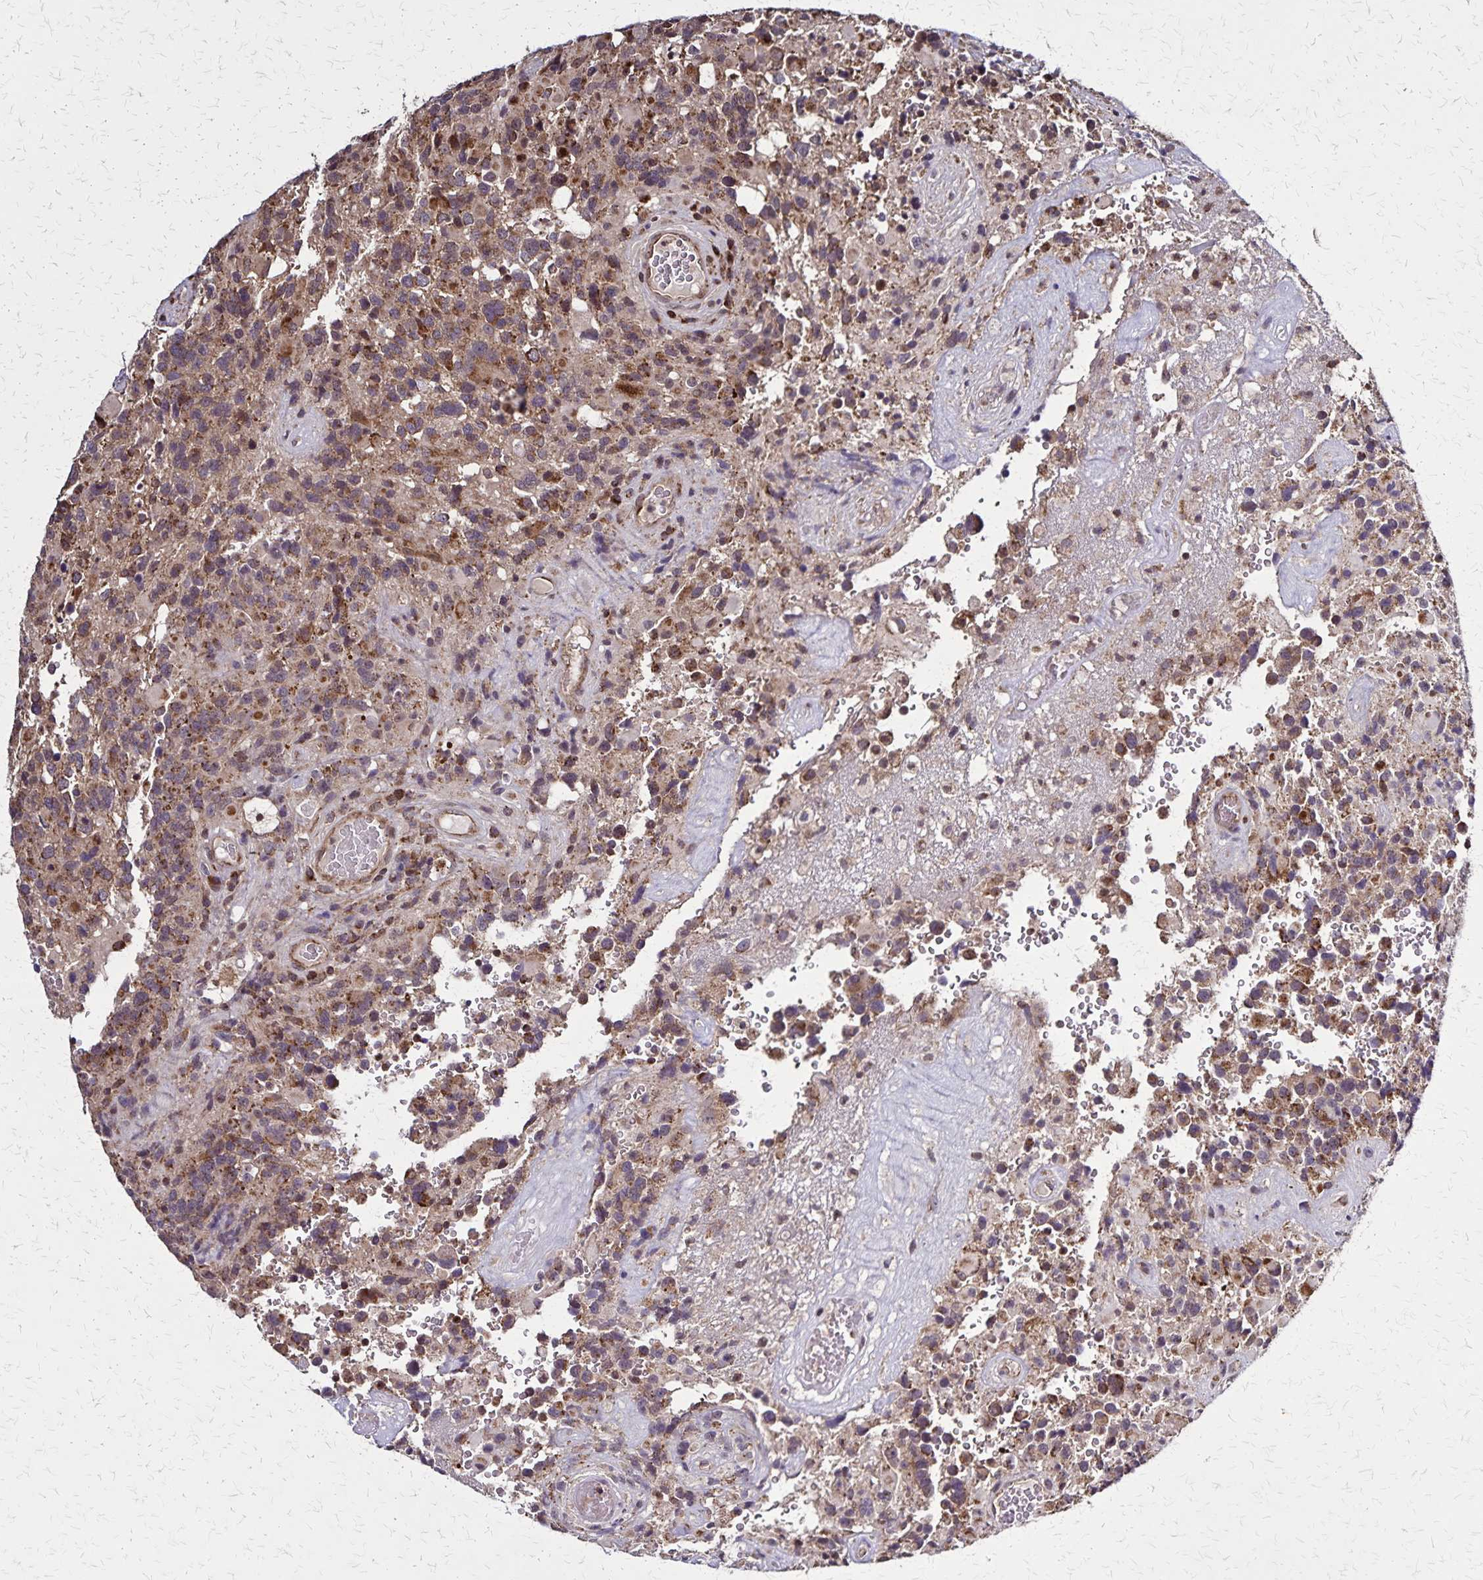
{"staining": {"intensity": "moderate", "quantity": ">75%", "location": "cytoplasmic/membranous"}, "tissue": "glioma", "cell_type": "Tumor cells", "image_type": "cancer", "snomed": [{"axis": "morphology", "description": "Glioma, malignant, High grade"}, {"axis": "topography", "description": "Brain"}], "caption": "This histopathology image exhibits glioma stained with immunohistochemistry (IHC) to label a protein in brown. The cytoplasmic/membranous of tumor cells show moderate positivity for the protein. Nuclei are counter-stained blue.", "gene": "NFS1", "patient": {"sex": "female", "age": 40}}